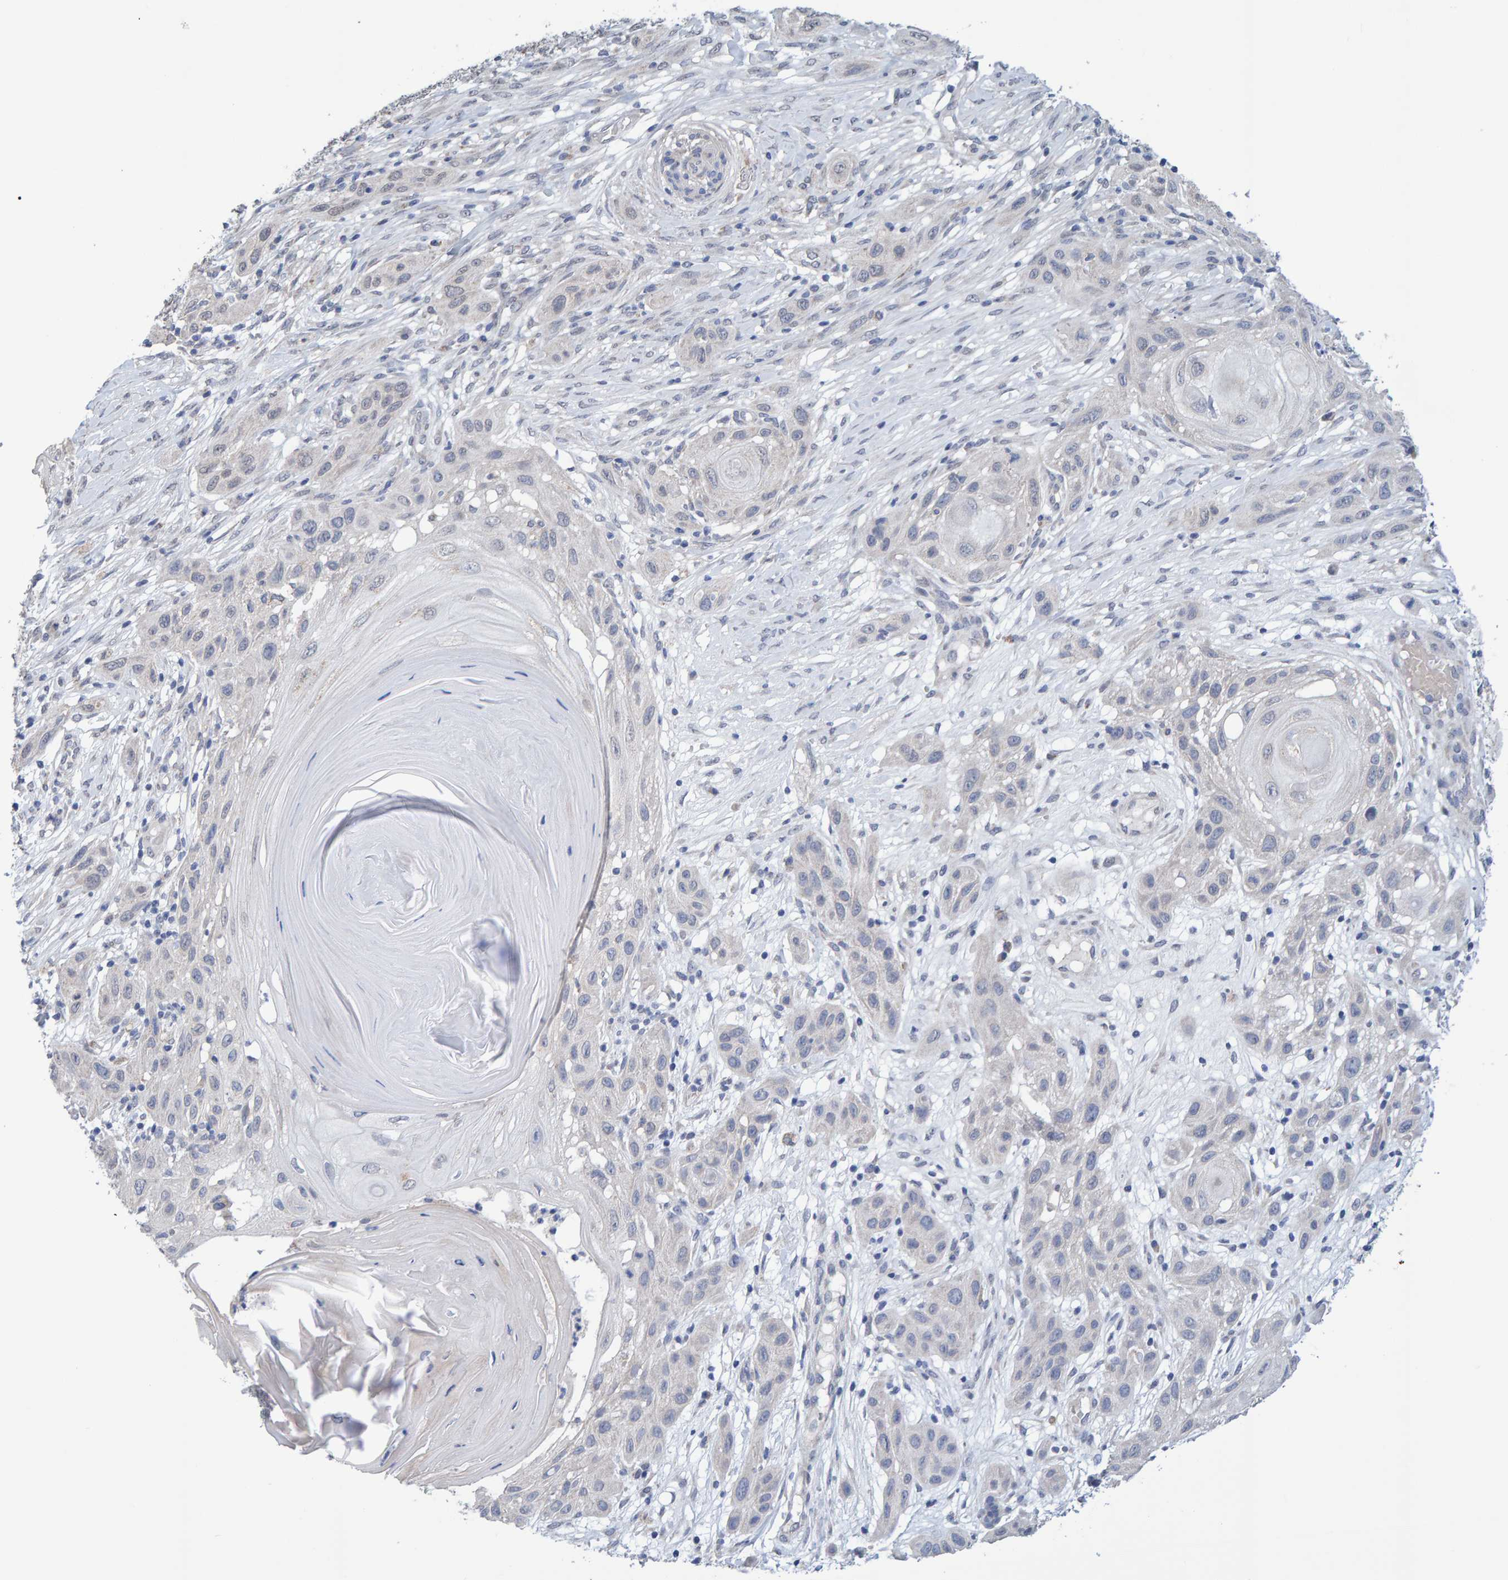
{"staining": {"intensity": "negative", "quantity": "none", "location": "none"}, "tissue": "skin cancer", "cell_type": "Tumor cells", "image_type": "cancer", "snomed": [{"axis": "morphology", "description": "Squamous cell carcinoma, NOS"}, {"axis": "topography", "description": "Skin"}], "caption": "Immunohistochemical staining of human squamous cell carcinoma (skin) shows no significant staining in tumor cells.", "gene": "USP43", "patient": {"sex": "female", "age": 96}}